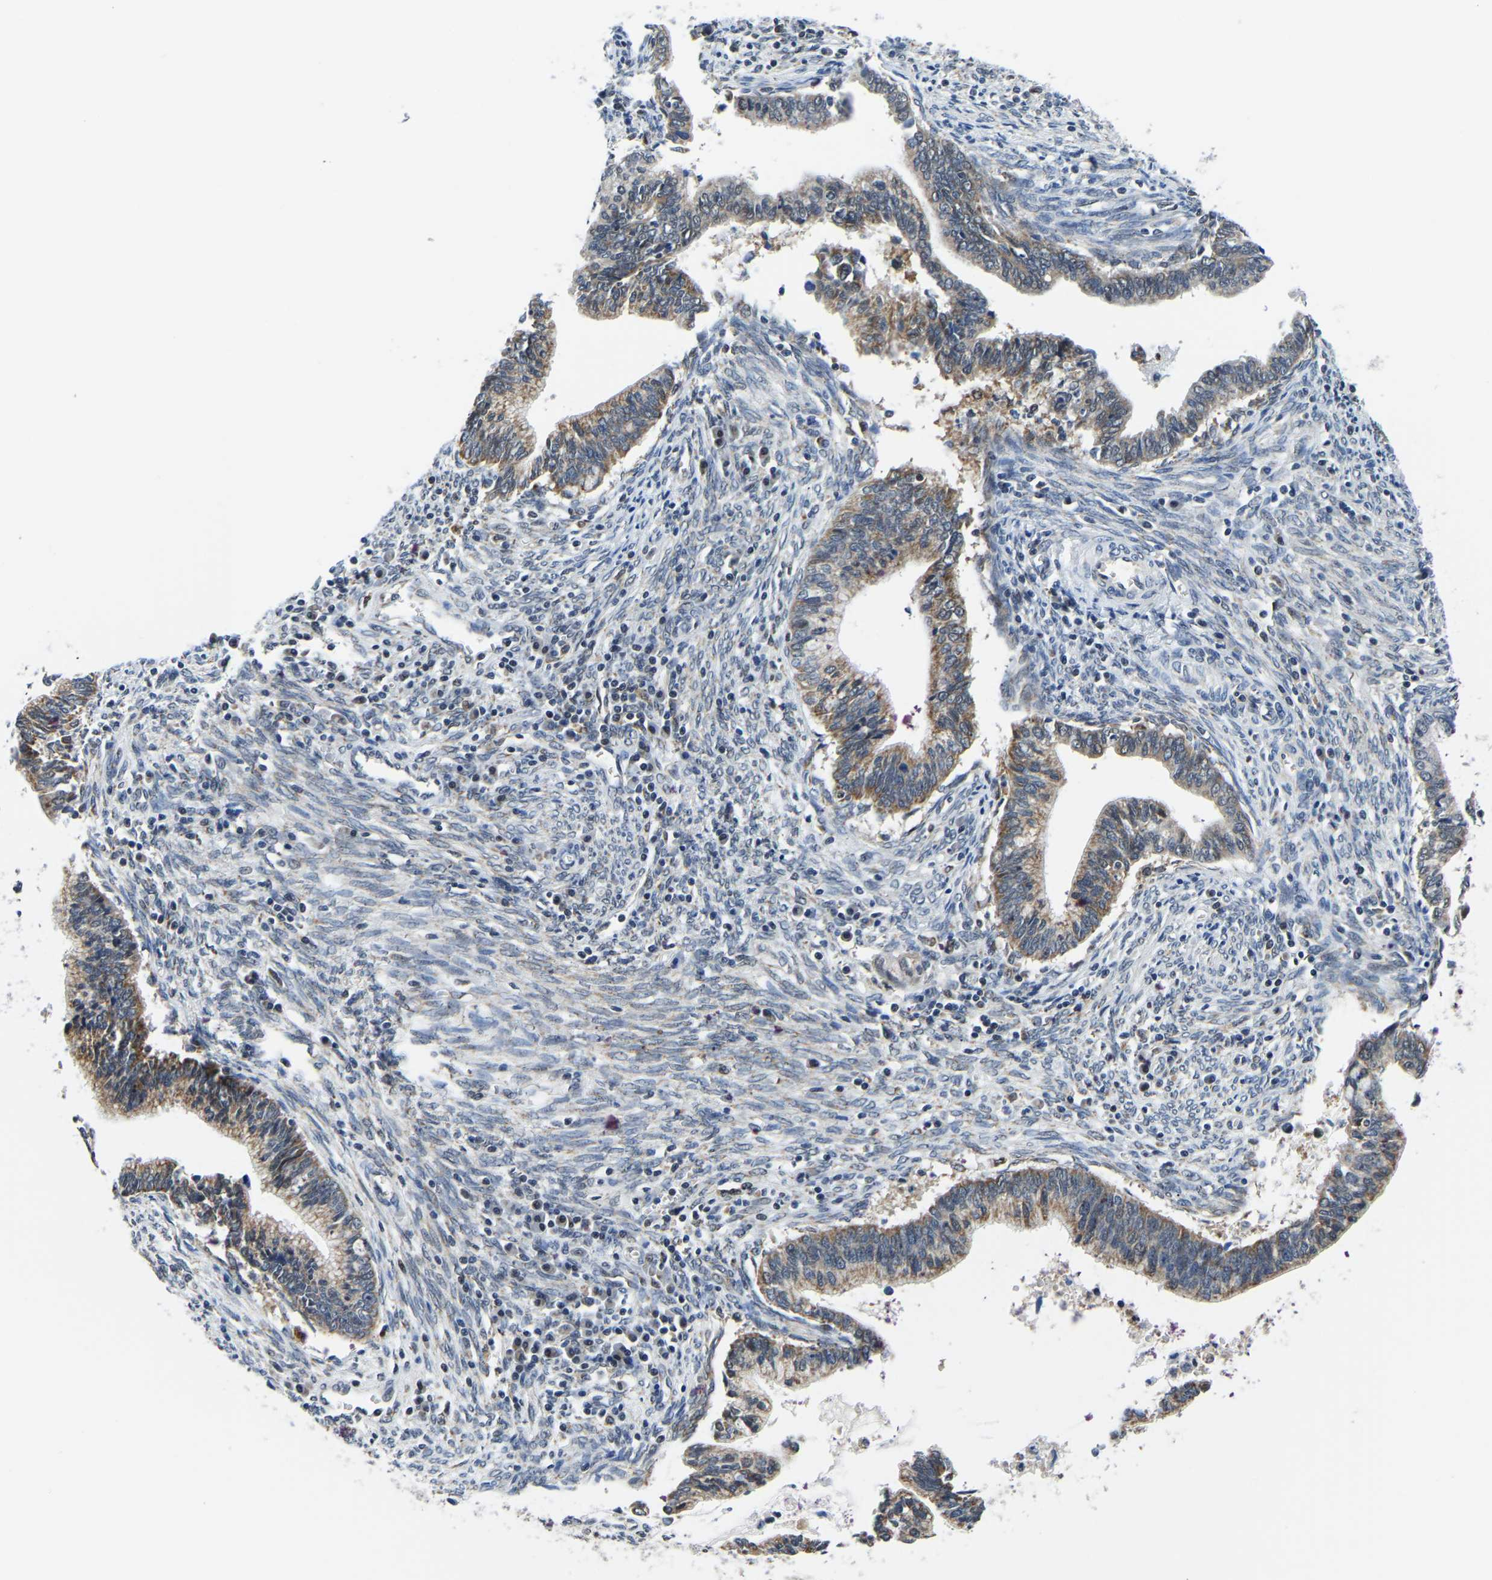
{"staining": {"intensity": "moderate", "quantity": "25%-75%", "location": "cytoplasmic/membranous"}, "tissue": "cervical cancer", "cell_type": "Tumor cells", "image_type": "cancer", "snomed": [{"axis": "morphology", "description": "Adenocarcinoma, NOS"}, {"axis": "topography", "description": "Cervix"}], "caption": "Tumor cells display medium levels of moderate cytoplasmic/membranous positivity in approximately 25%-75% of cells in adenocarcinoma (cervical).", "gene": "BNIP3L", "patient": {"sex": "female", "age": 44}}